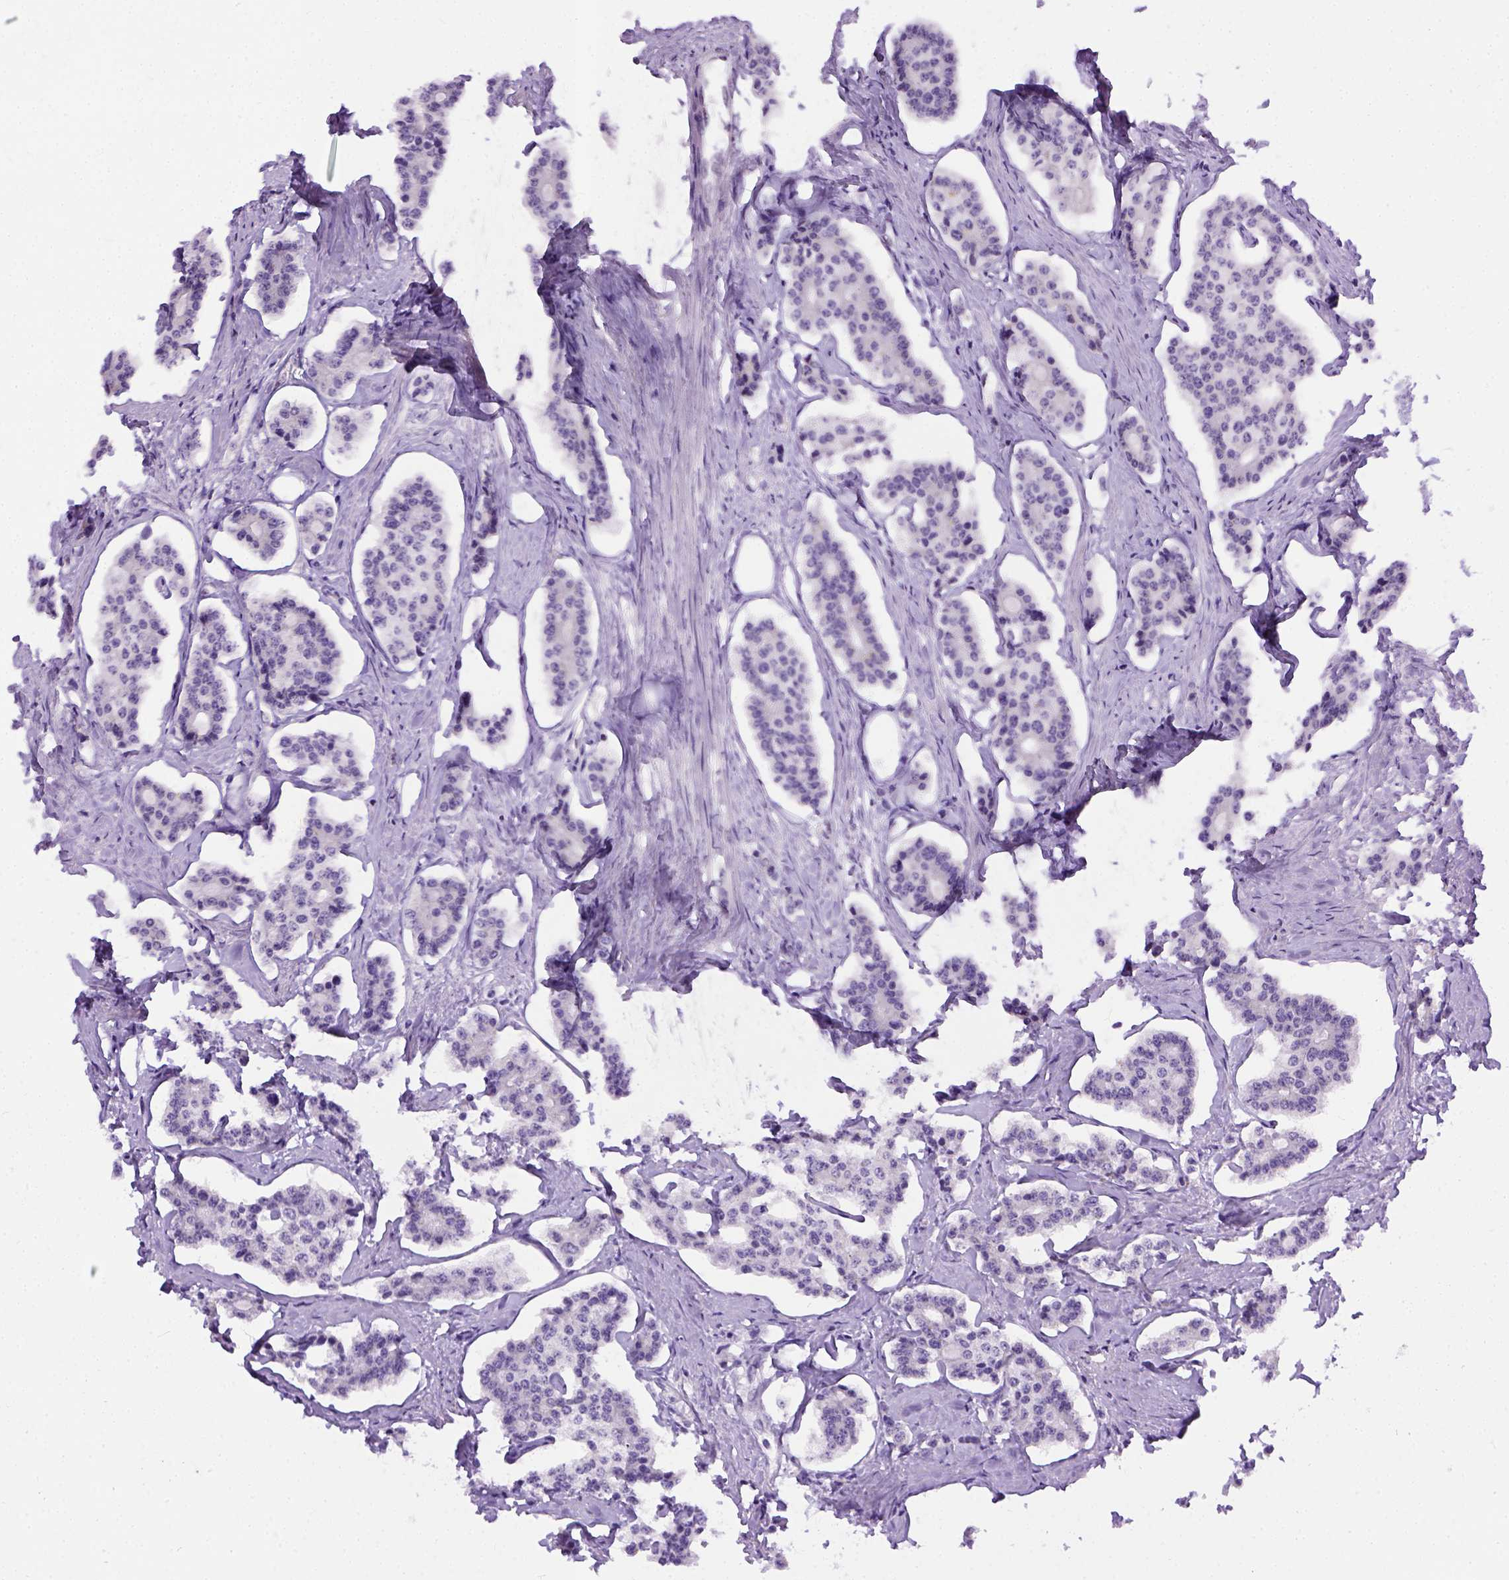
{"staining": {"intensity": "negative", "quantity": "none", "location": "none"}, "tissue": "carcinoid", "cell_type": "Tumor cells", "image_type": "cancer", "snomed": [{"axis": "morphology", "description": "Carcinoid, malignant, NOS"}, {"axis": "topography", "description": "Small intestine"}], "caption": "Immunohistochemistry image of human carcinoid stained for a protein (brown), which displays no staining in tumor cells.", "gene": "FAM184B", "patient": {"sex": "female", "age": 65}}